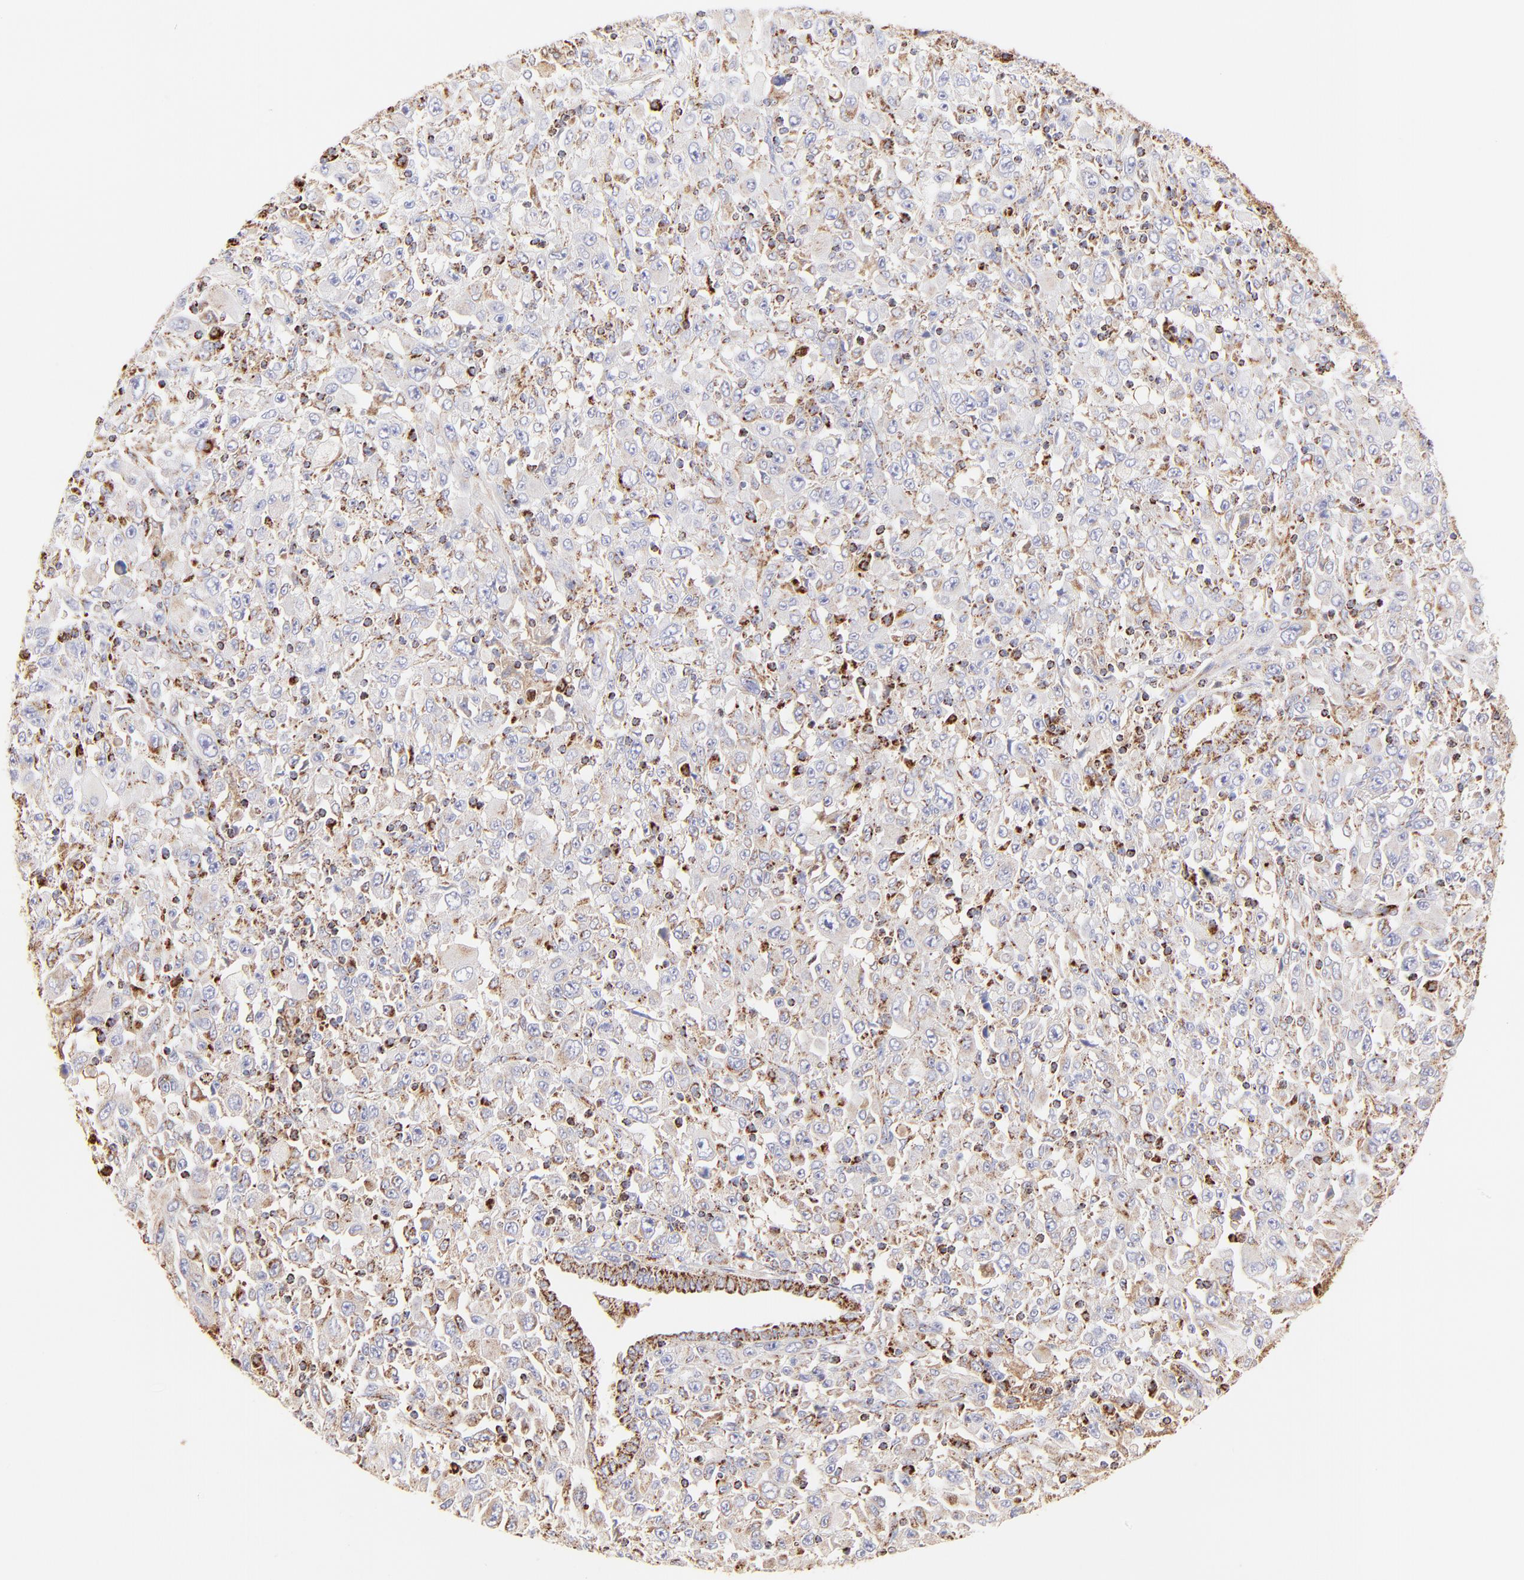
{"staining": {"intensity": "negative", "quantity": "none", "location": "none"}, "tissue": "melanoma", "cell_type": "Tumor cells", "image_type": "cancer", "snomed": [{"axis": "morphology", "description": "Malignant melanoma, Metastatic site"}, {"axis": "topography", "description": "Skin"}], "caption": "The photomicrograph exhibits no significant expression in tumor cells of melanoma. Brightfield microscopy of IHC stained with DAB (3,3'-diaminobenzidine) (brown) and hematoxylin (blue), captured at high magnification.", "gene": "ECH1", "patient": {"sex": "female", "age": 56}}